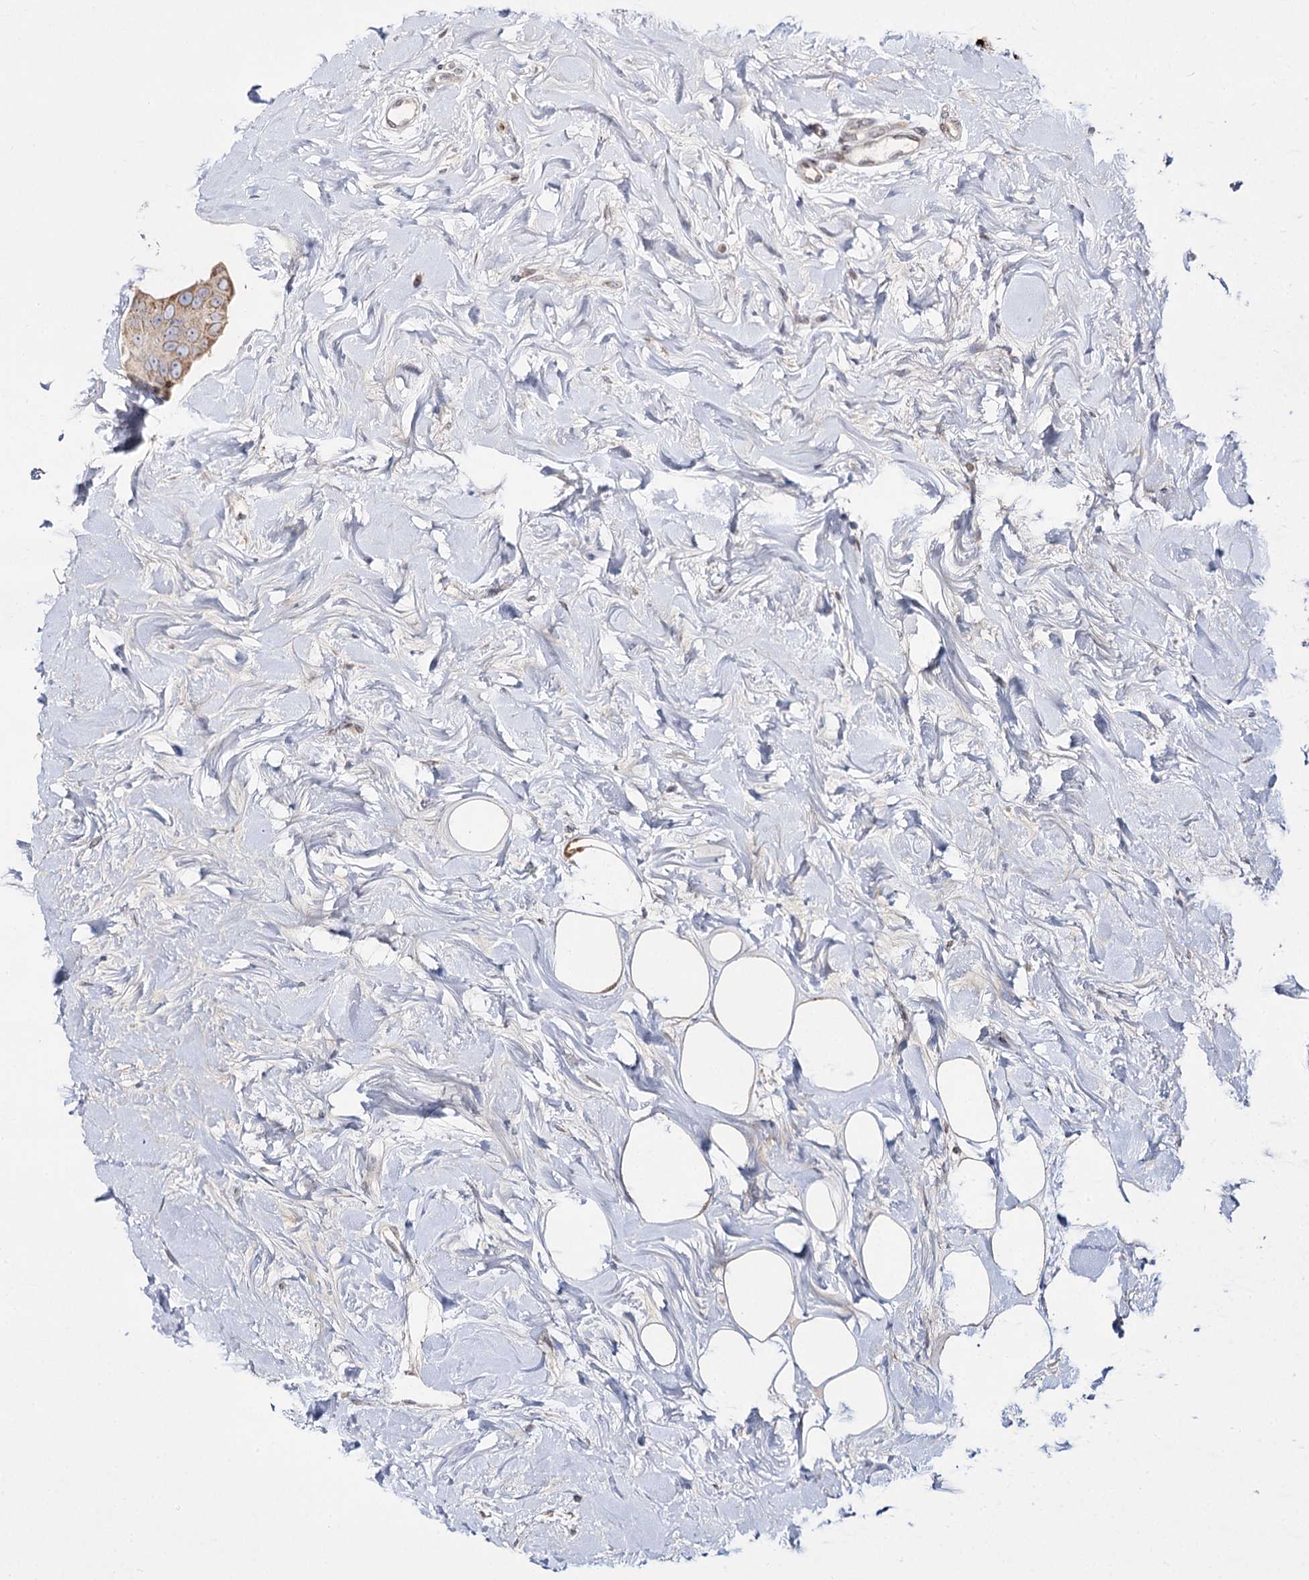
{"staining": {"intensity": "weak", "quantity": "25%-75%", "location": "cytoplasmic/membranous"}, "tissue": "breast cancer", "cell_type": "Tumor cells", "image_type": "cancer", "snomed": [{"axis": "morphology", "description": "Normal tissue, NOS"}, {"axis": "morphology", "description": "Duct carcinoma"}, {"axis": "topography", "description": "Breast"}], "caption": "DAB immunohistochemical staining of human infiltrating ductal carcinoma (breast) reveals weak cytoplasmic/membranous protein positivity in about 25%-75% of tumor cells. The staining was performed using DAB to visualize the protein expression in brown, while the nuclei were stained in blue with hematoxylin (Magnification: 20x).", "gene": "C11orf80", "patient": {"sex": "female", "age": 39}}